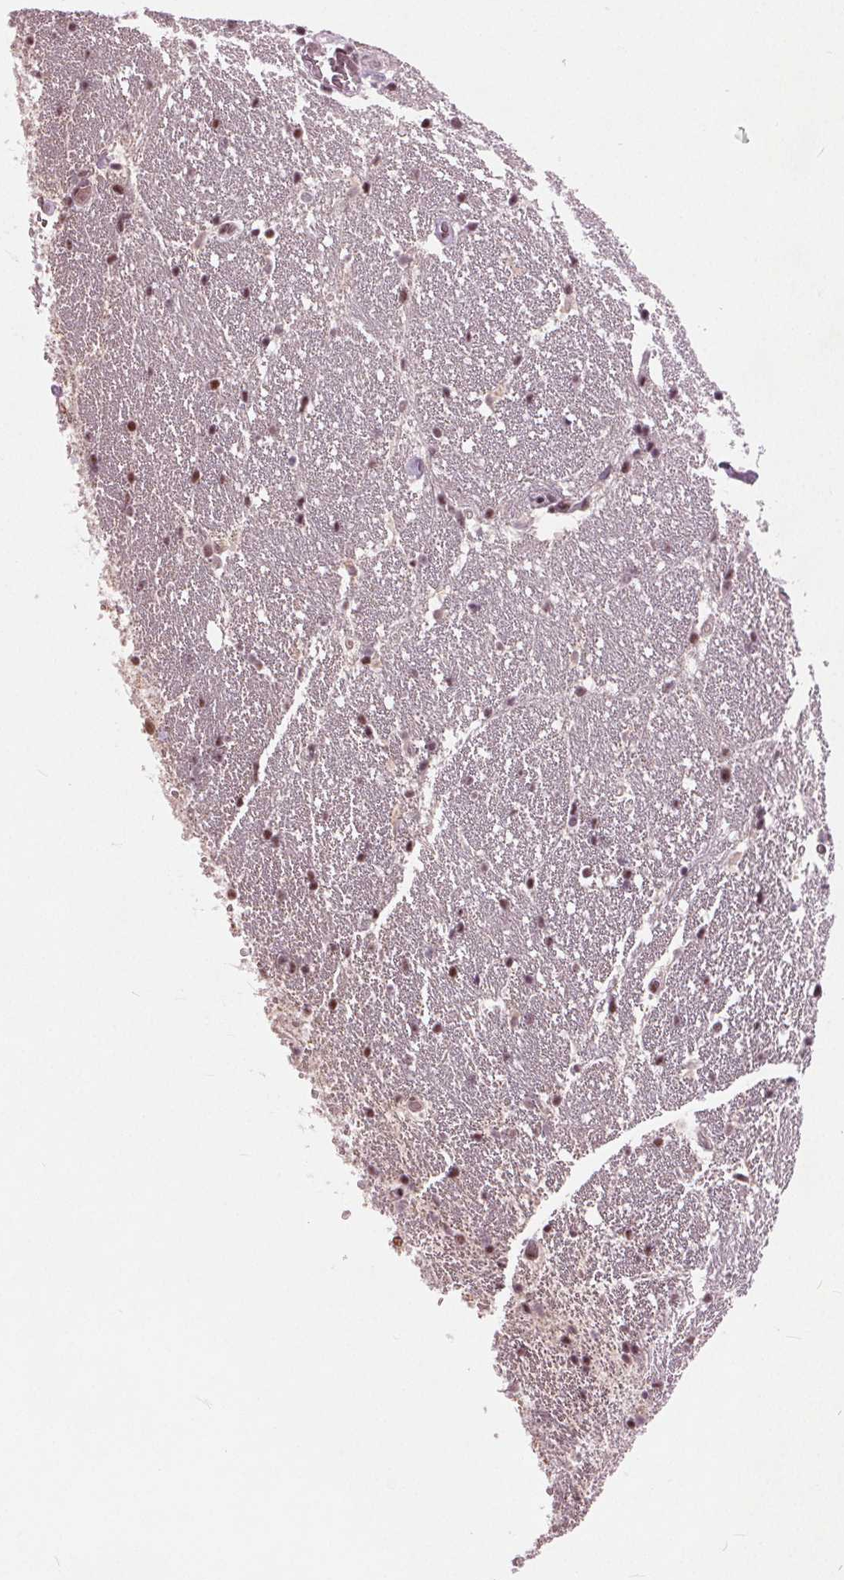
{"staining": {"intensity": "moderate", "quantity": "<25%", "location": "nuclear"}, "tissue": "hippocampus", "cell_type": "Glial cells", "image_type": "normal", "snomed": [{"axis": "morphology", "description": "Normal tissue, NOS"}, {"axis": "topography", "description": "Hippocampus"}], "caption": "Hippocampus stained with DAB IHC shows low levels of moderate nuclear staining in approximately <25% of glial cells. The staining was performed using DAB (3,3'-diaminobenzidine) to visualize the protein expression in brown, while the nuclei were stained in blue with hematoxylin (Magnification: 20x).", "gene": "TTC34", "patient": {"sex": "male", "age": 63}}